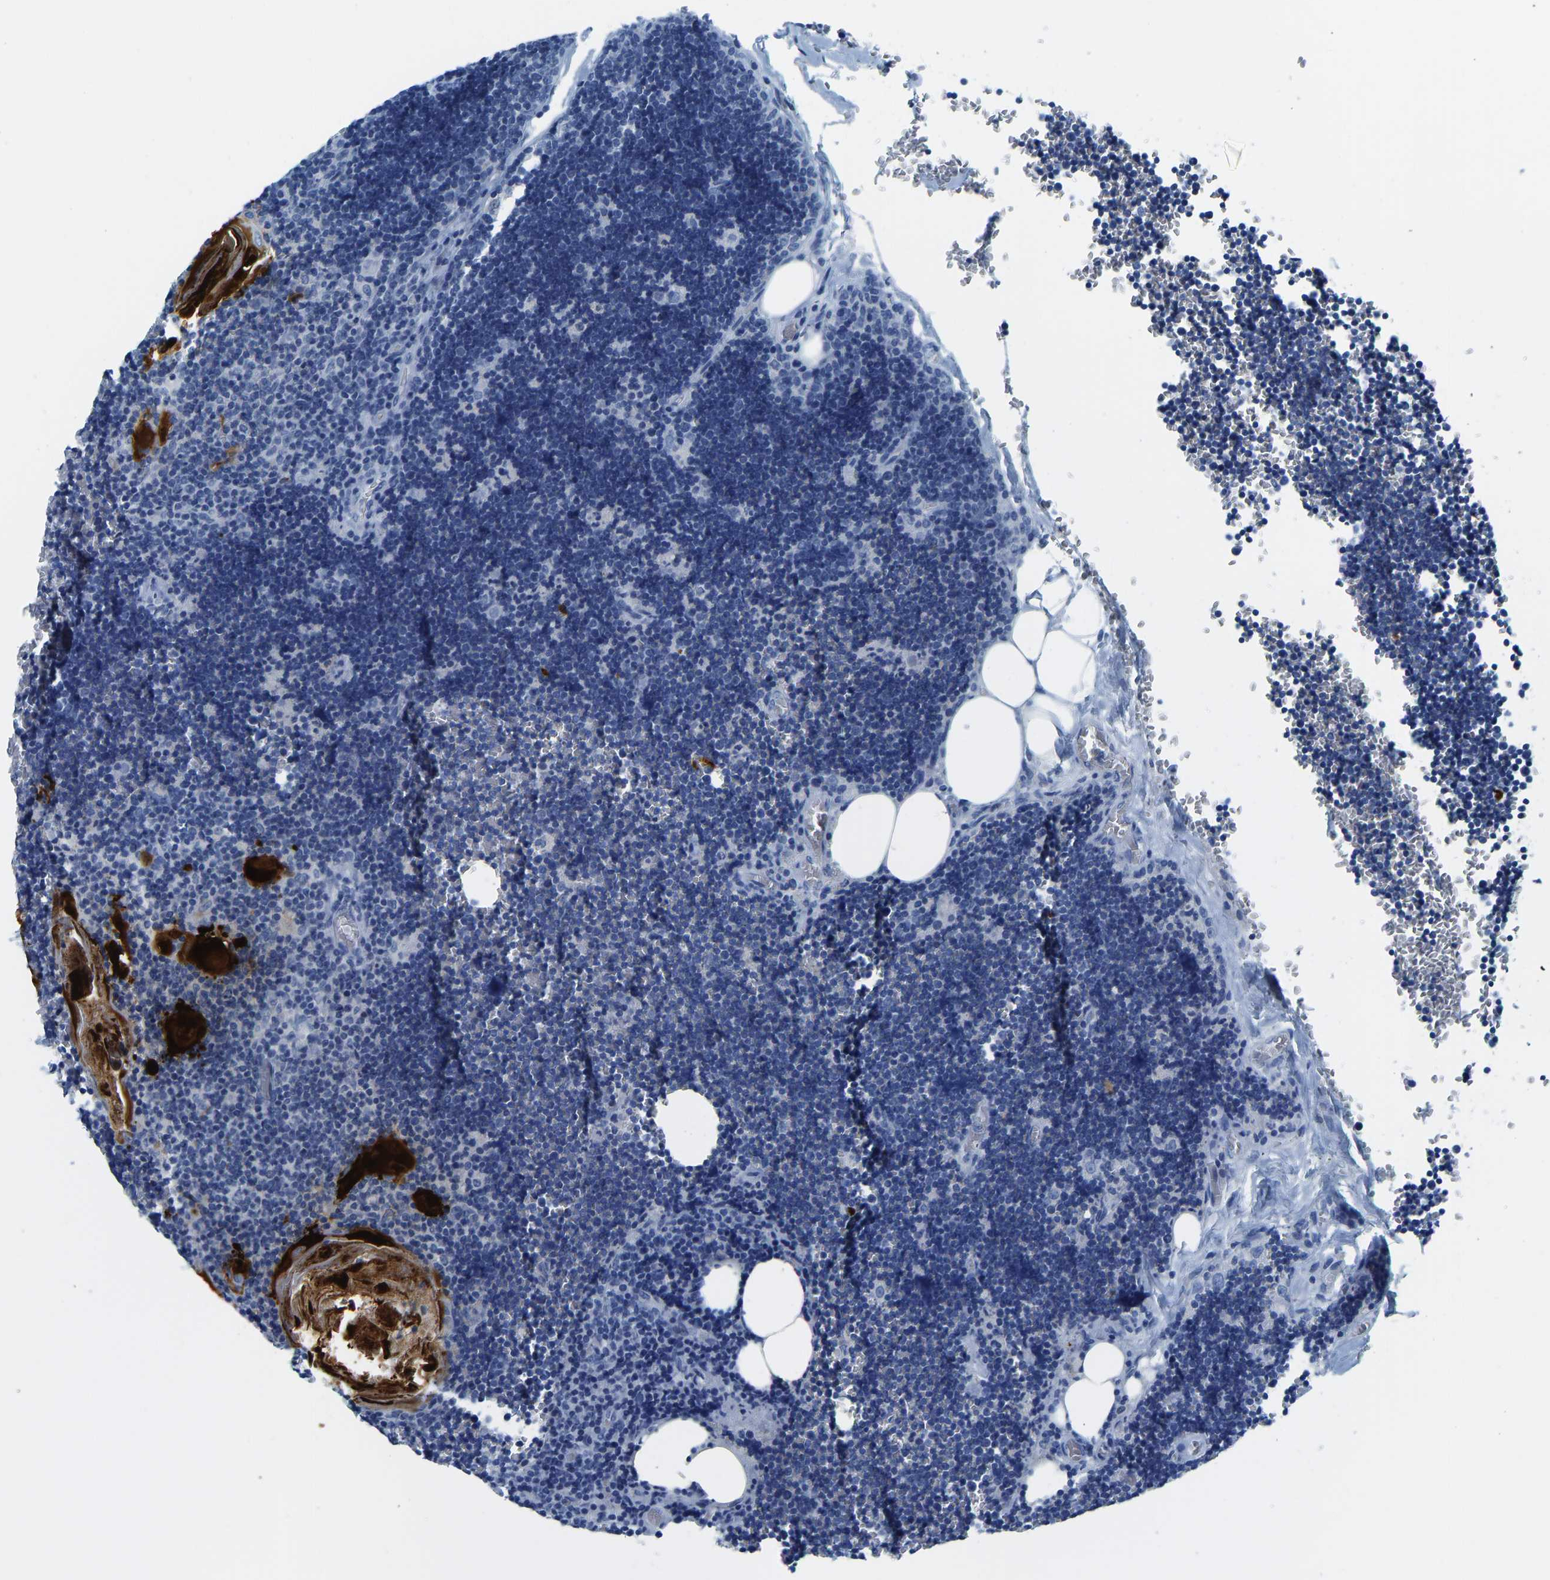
{"staining": {"intensity": "negative", "quantity": "none", "location": "none"}, "tissue": "lymph node", "cell_type": "Germinal center cells", "image_type": "normal", "snomed": [{"axis": "morphology", "description": "Normal tissue, NOS"}, {"axis": "topography", "description": "Lymph node"}], "caption": "This histopathology image is of unremarkable lymph node stained with immunohistochemistry (IHC) to label a protein in brown with the nuclei are counter-stained blue. There is no positivity in germinal center cells. Nuclei are stained in blue.", "gene": "SERPINB3", "patient": {"sex": "male", "age": 33}}